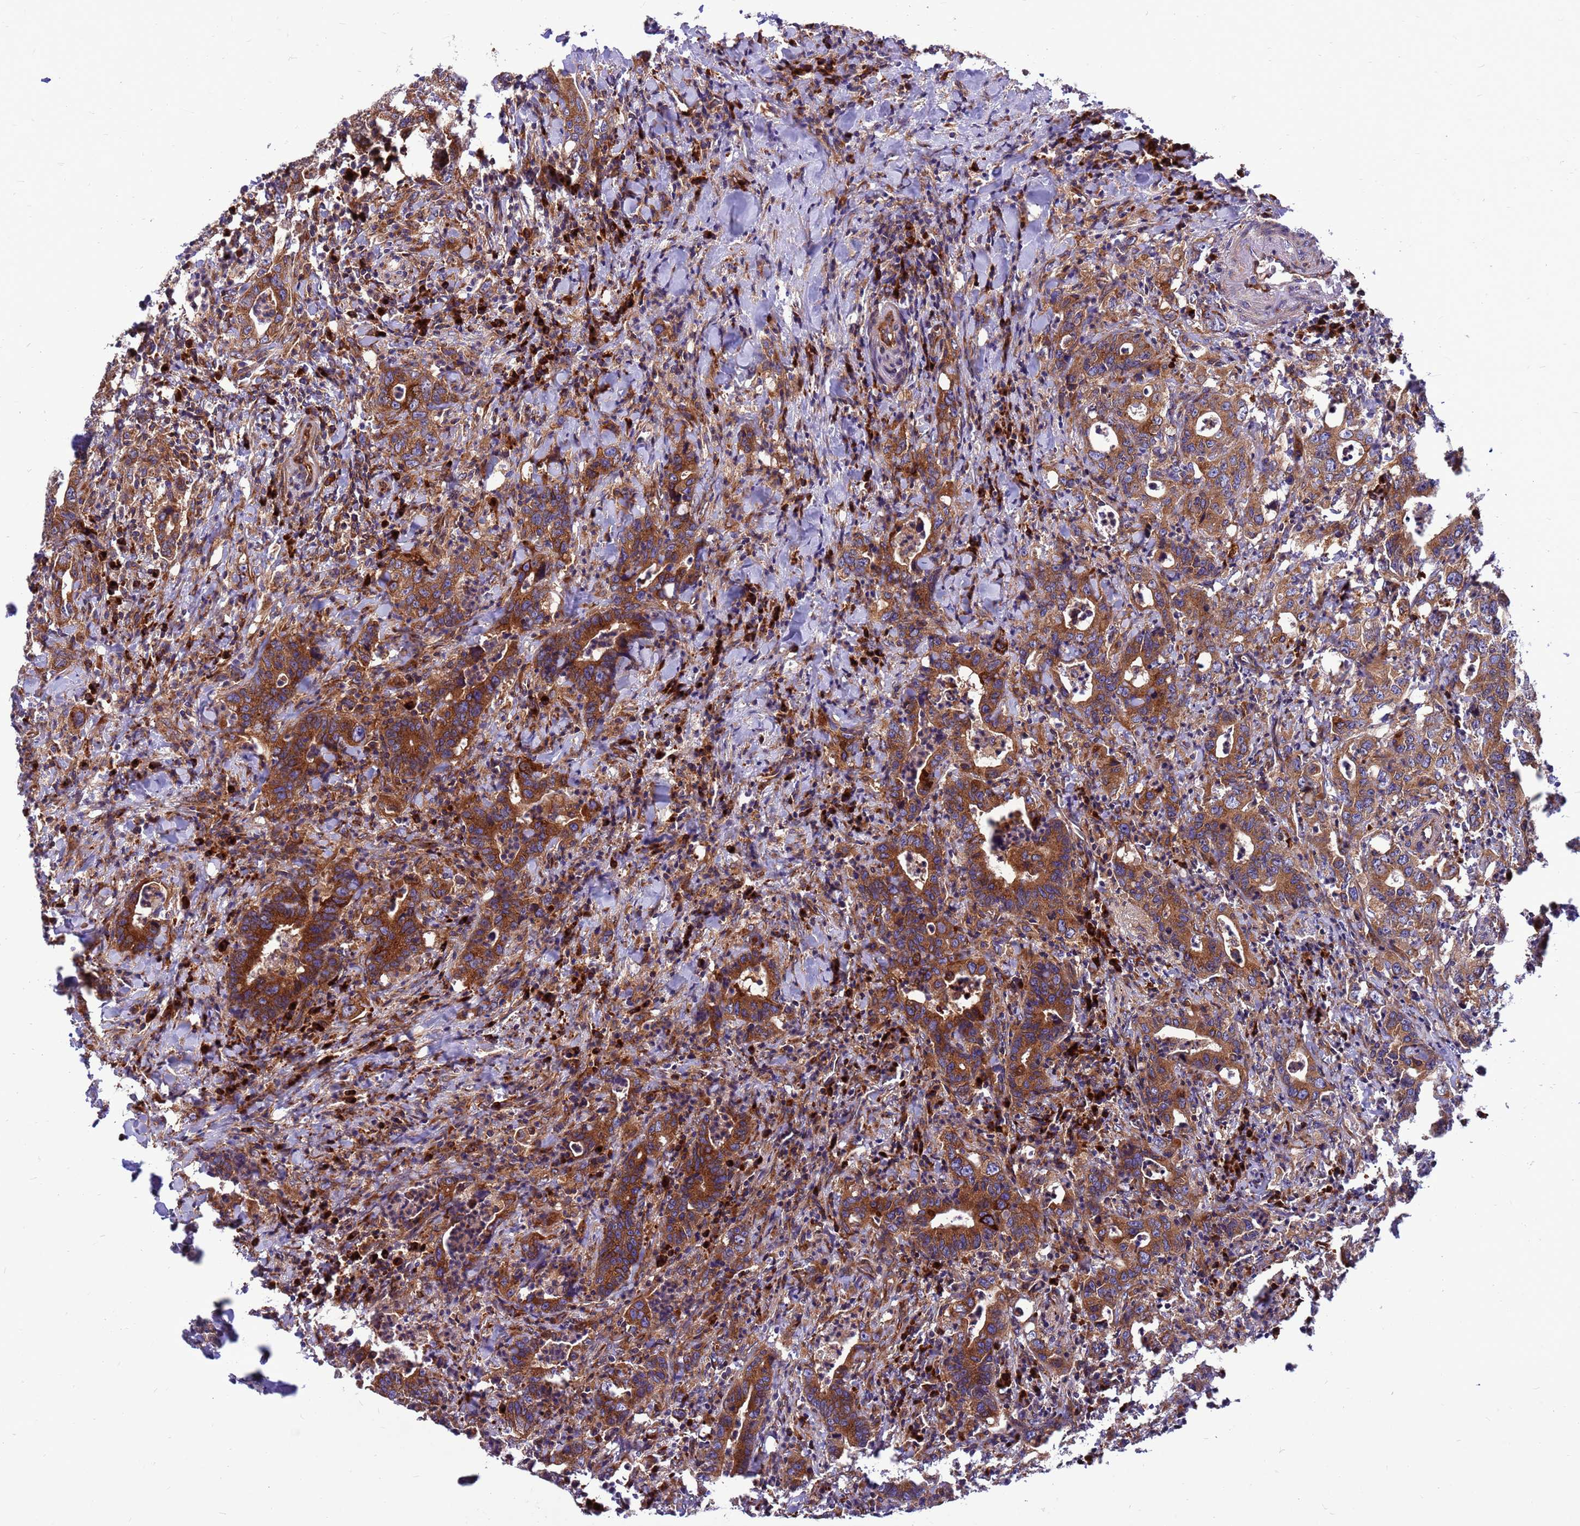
{"staining": {"intensity": "strong", "quantity": ">75%", "location": "cytoplasmic/membranous"}, "tissue": "colorectal cancer", "cell_type": "Tumor cells", "image_type": "cancer", "snomed": [{"axis": "morphology", "description": "Adenocarcinoma, NOS"}, {"axis": "topography", "description": "Colon"}], "caption": "Strong cytoplasmic/membranous positivity is seen in approximately >75% of tumor cells in colorectal cancer (adenocarcinoma).", "gene": "ZC3HAV1", "patient": {"sex": "female", "age": 75}}